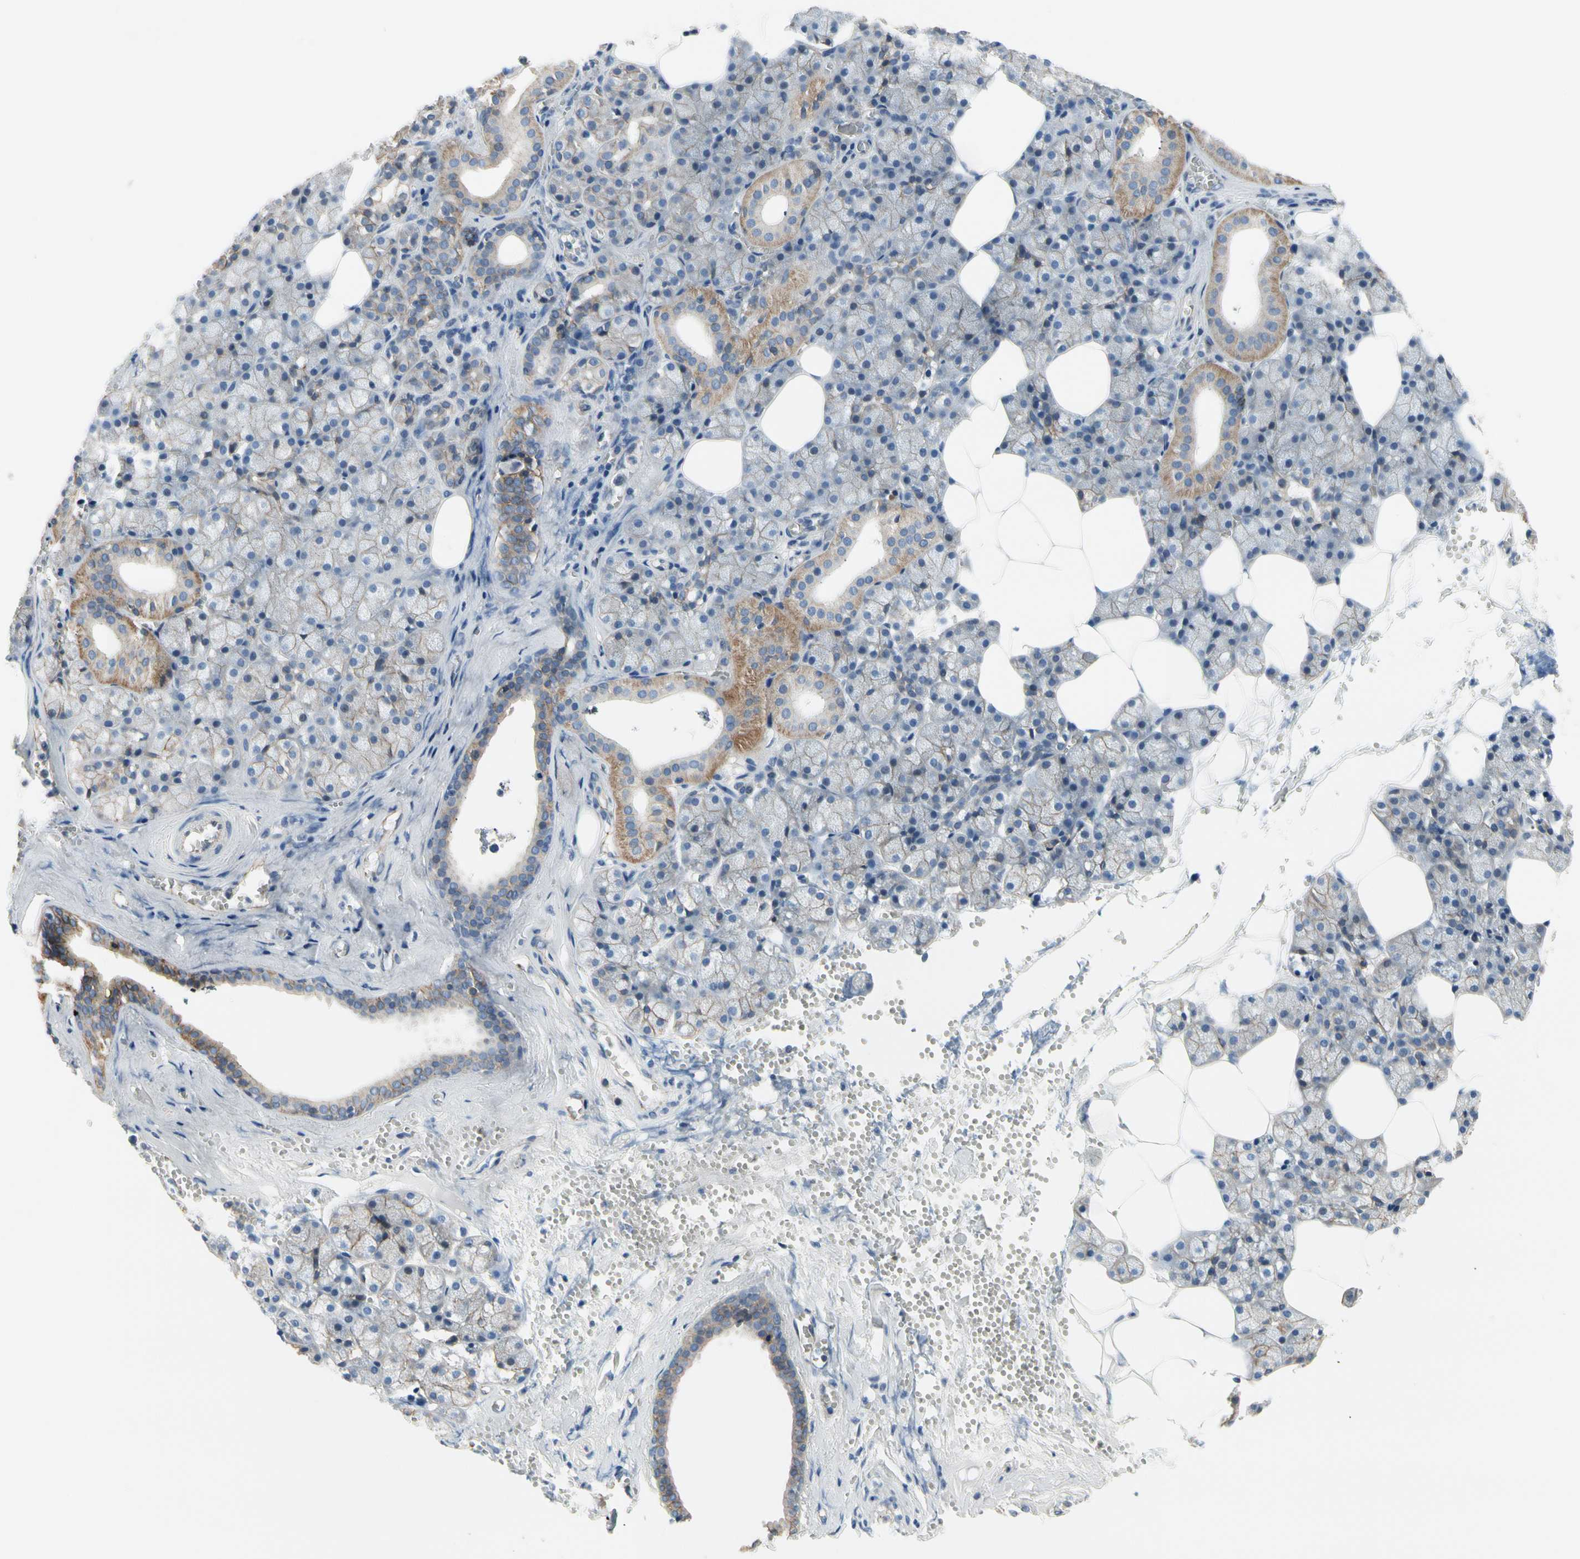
{"staining": {"intensity": "moderate", "quantity": ">75%", "location": "cytoplasmic/membranous"}, "tissue": "salivary gland", "cell_type": "Glandular cells", "image_type": "normal", "snomed": [{"axis": "morphology", "description": "Normal tissue, NOS"}, {"axis": "topography", "description": "Salivary gland"}], "caption": "This histopathology image reveals unremarkable salivary gland stained with IHC to label a protein in brown. The cytoplasmic/membranous of glandular cells show moderate positivity for the protein. Nuclei are counter-stained blue.", "gene": "LGR6", "patient": {"sex": "male", "age": 62}}